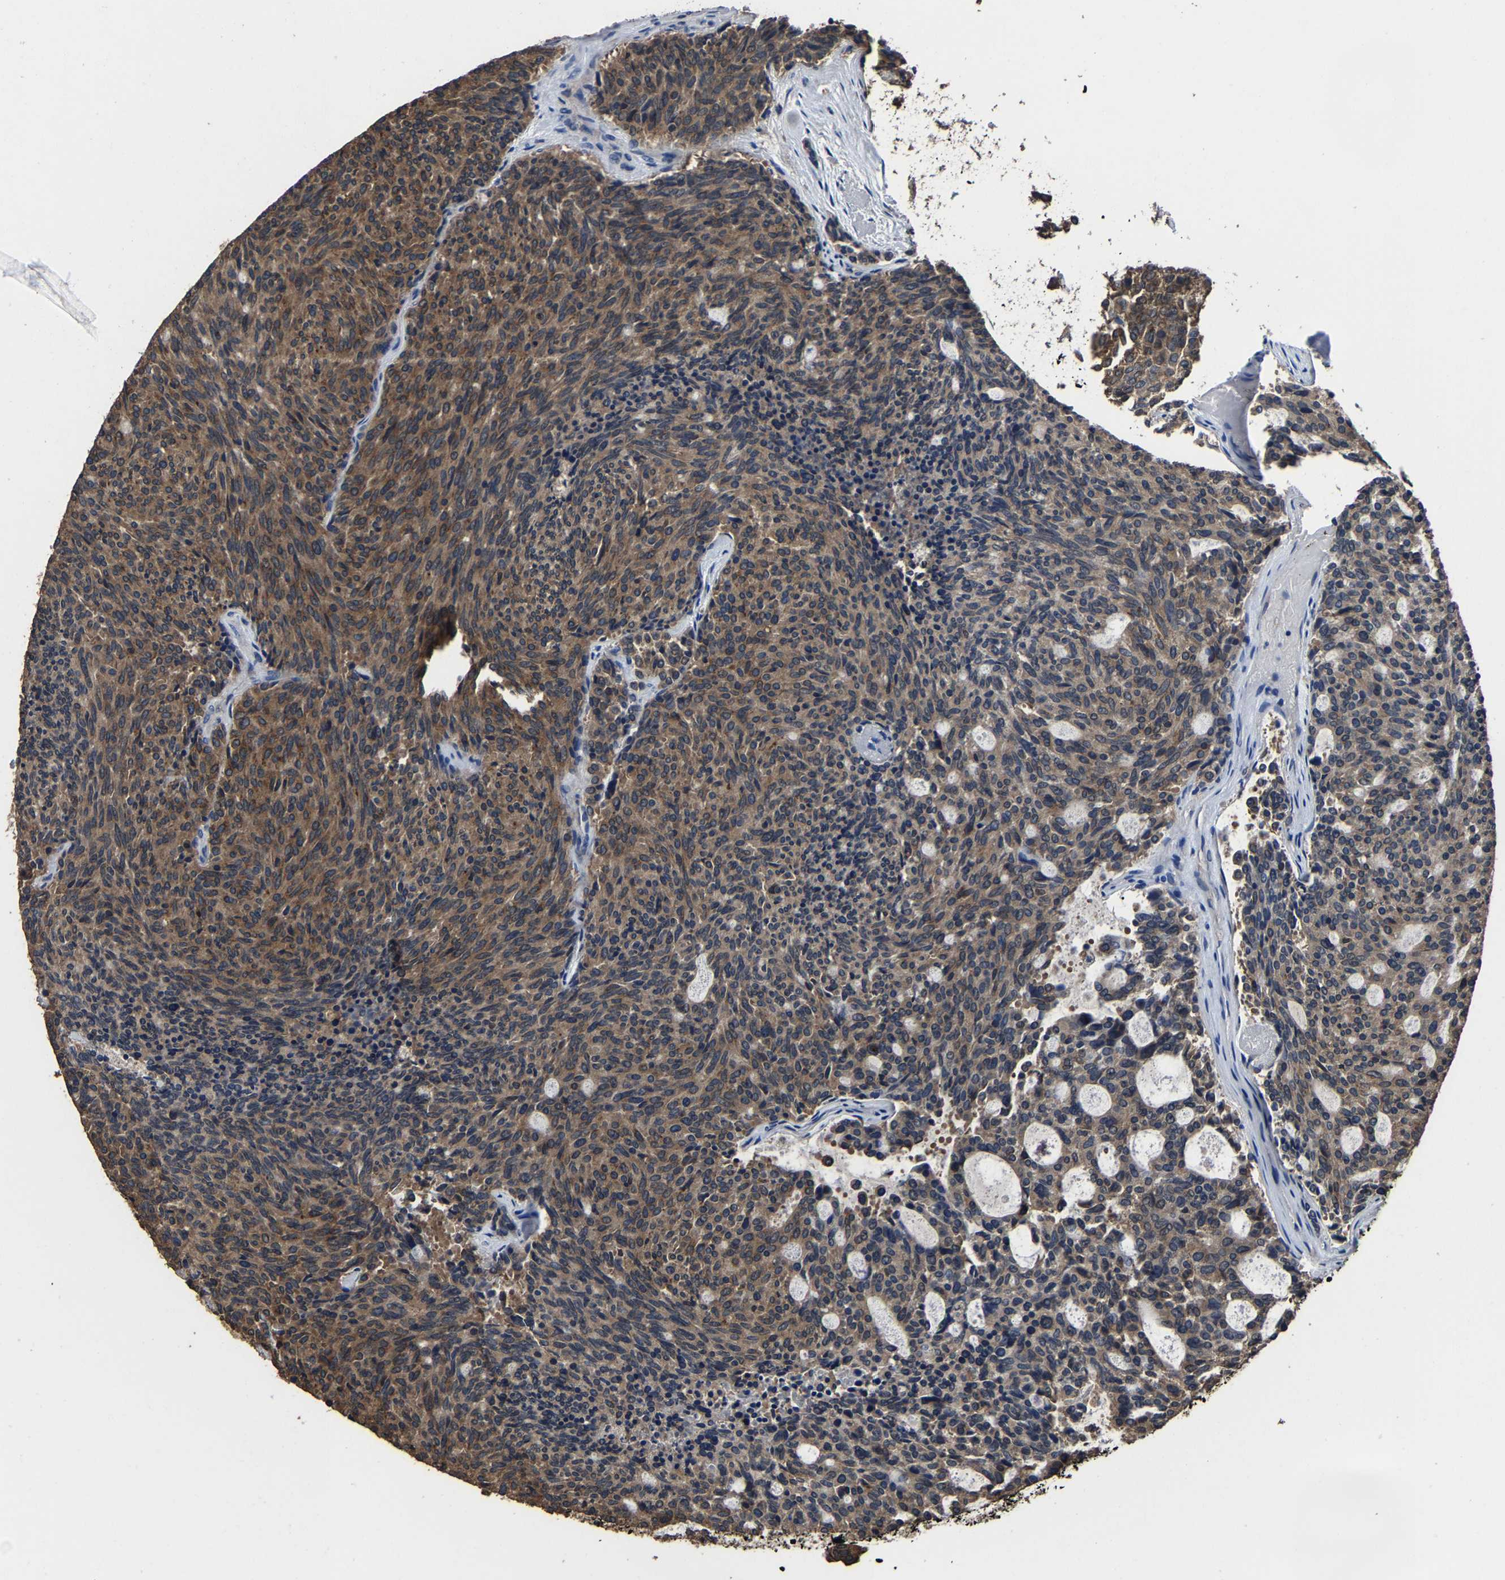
{"staining": {"intensity": "moderate", "quantity": ">75%", "location": "cytoplasmic/membranous"}, "tissue": "carcinoid", "cell_type": "Tumor cells", "image_type": "cancer", "snomed": [{"axis": "morphology", "description": "Carcinoid, malignant, NOS"}, {"axis": "topography", "description": "Pancreas"}], "caption": "IHC of human malignant carcinoid exhibits medium levels of moderate cytoplasmic/membranous staining in about >75% of tumor cells.", "gene": "EBAG9", "patient": {"sex": "female", "age": 54}}